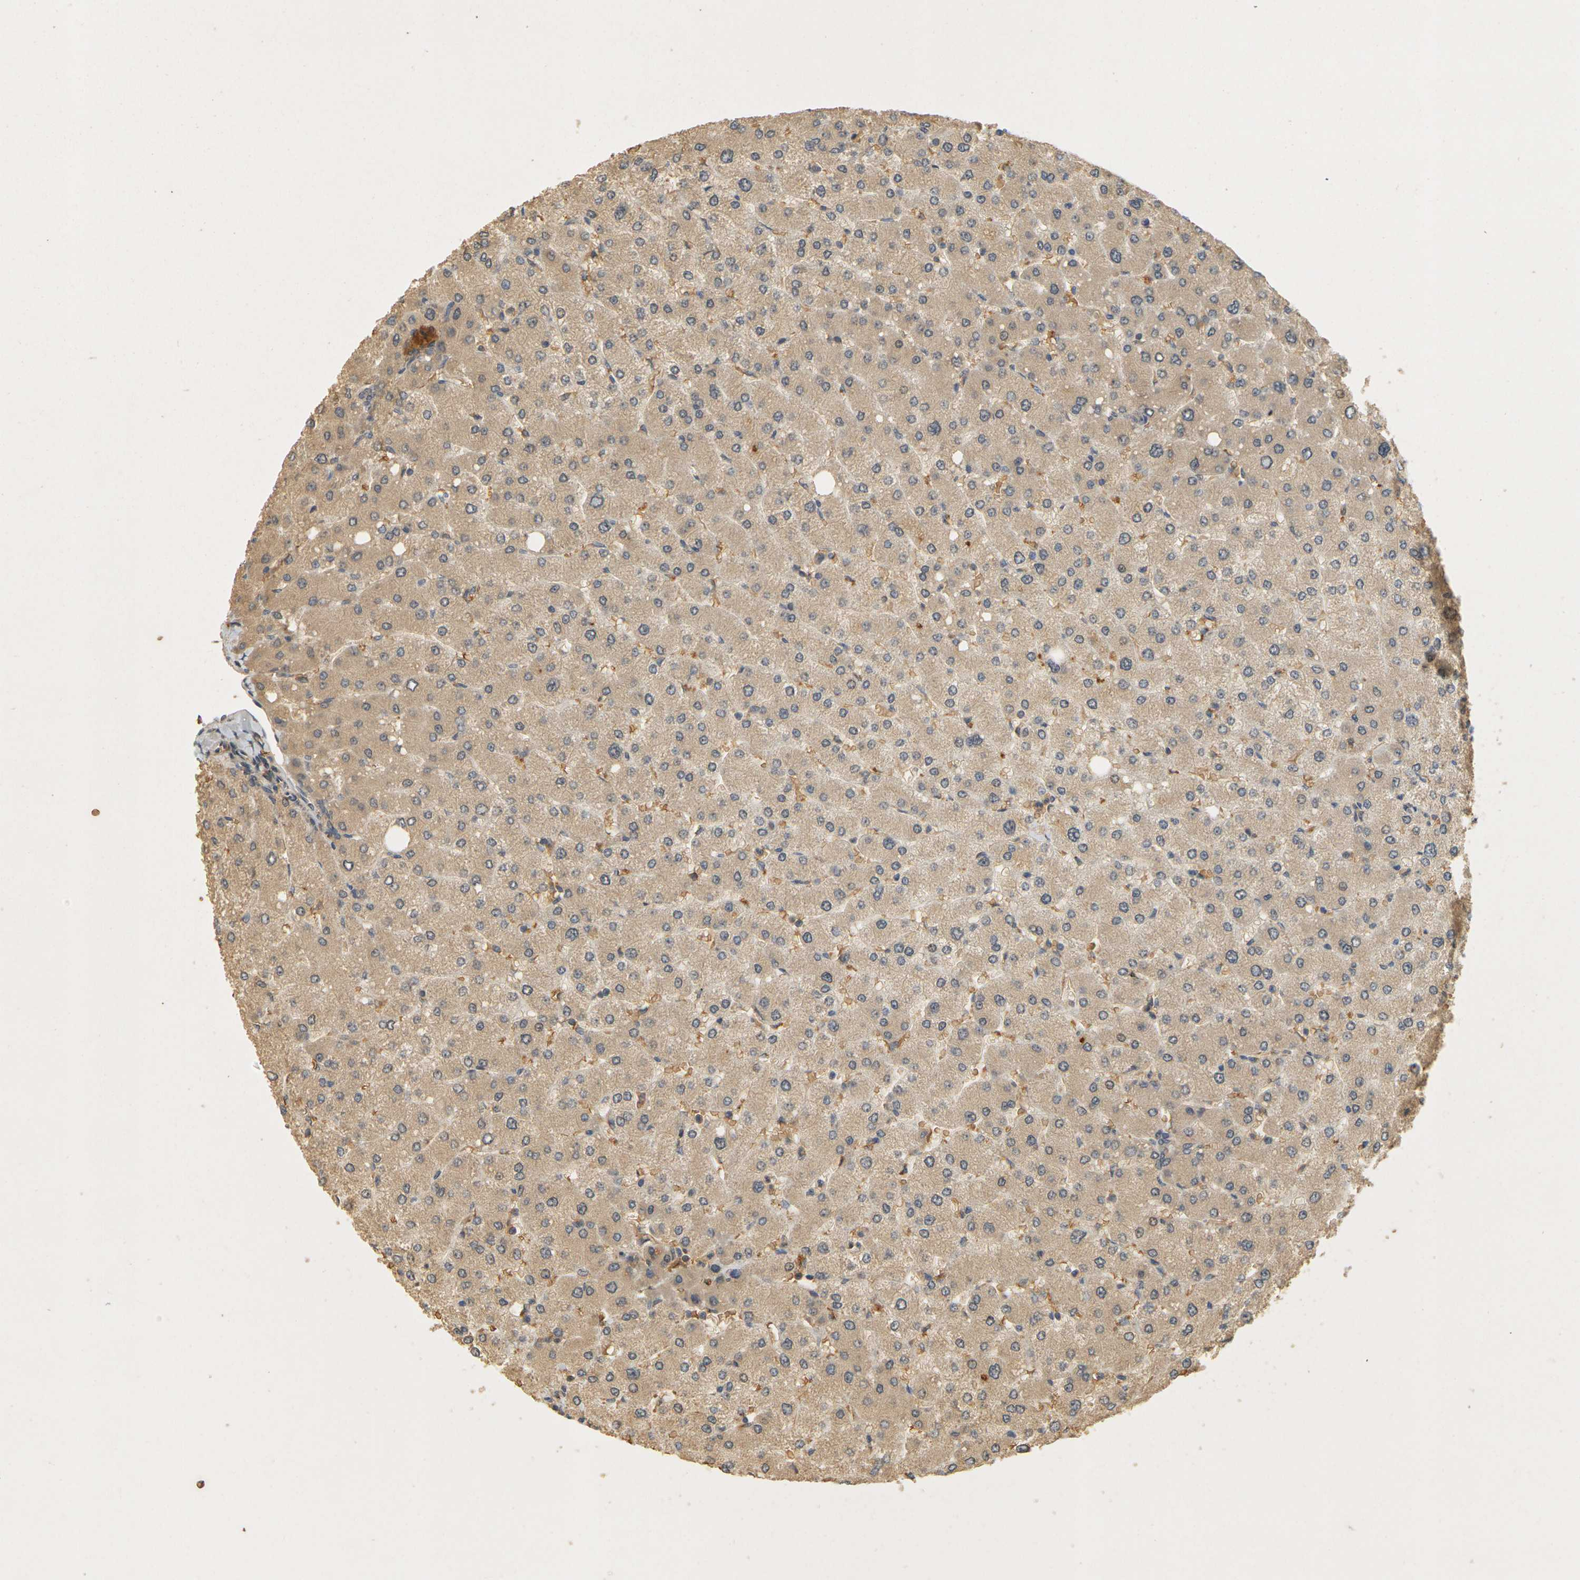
{"staining": {"intensity": "weak", "quantity": ">75%", "location": "cytoplasmic/membranous"}, "tissue": "liver", "cell_type": "Cholangiocytes", "image_type": "normal", "snomed": [{"axis": "morphology", "description": "Normal tissue, NOS"}, {"axis": "topography", "description": "Liver"}], "caption": "Immunohistochemistry (IHC) micrograph of normal liver: human liver stained using IHC reveals low levels of weak protein expression localized specifically in the cytoplasmic/membranous of cholangiocytes, appearing as a cytoplasmic/membranous brown color.", "gene": "MEGF9", "patient": {"sex": "male", "age": 55}}